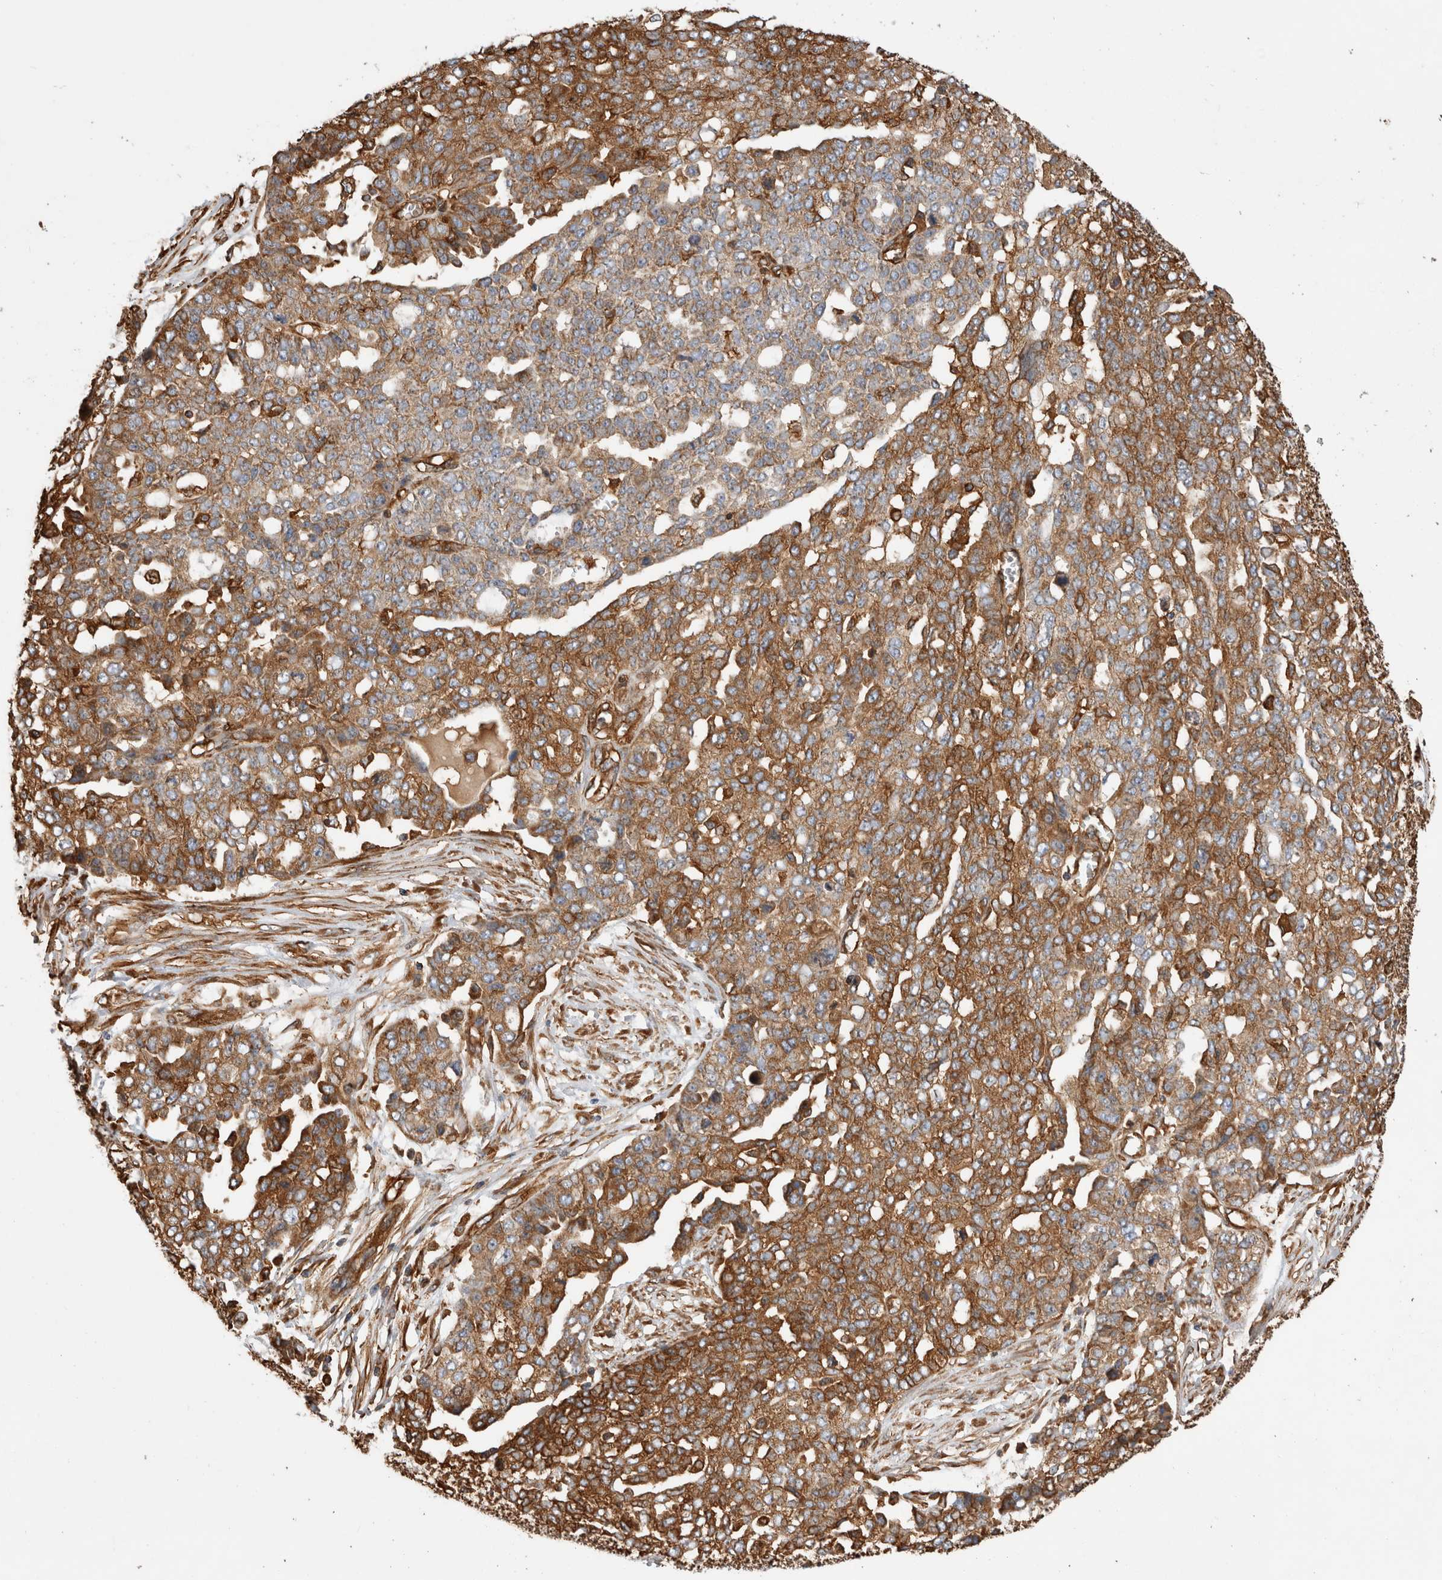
{"staining": {"intensity": "moderate", "quantity": ">75%", "location": "cytoplasmic/membranous"}, "tissue": "ovarian cancer", "cell_type": "Tumor cells", "image_type": "cancer", "snomed": [{"axis": "morphology", "description": "Cystadenocarcinoma, serous, NOS"}, {"axis": "topography", "description": "Soft tissue"}, {"axis": "topography", "description": "Ovary"}], "caption": "This micrograph reveals IHC staining of serous cystadenocarcinoma (ovarian), with medium moderate cytoplasmic/membranous expression in about >75% of tumor cells.", "gene": "ZNF397", "patient": {"sex": "female", "age": 57}}